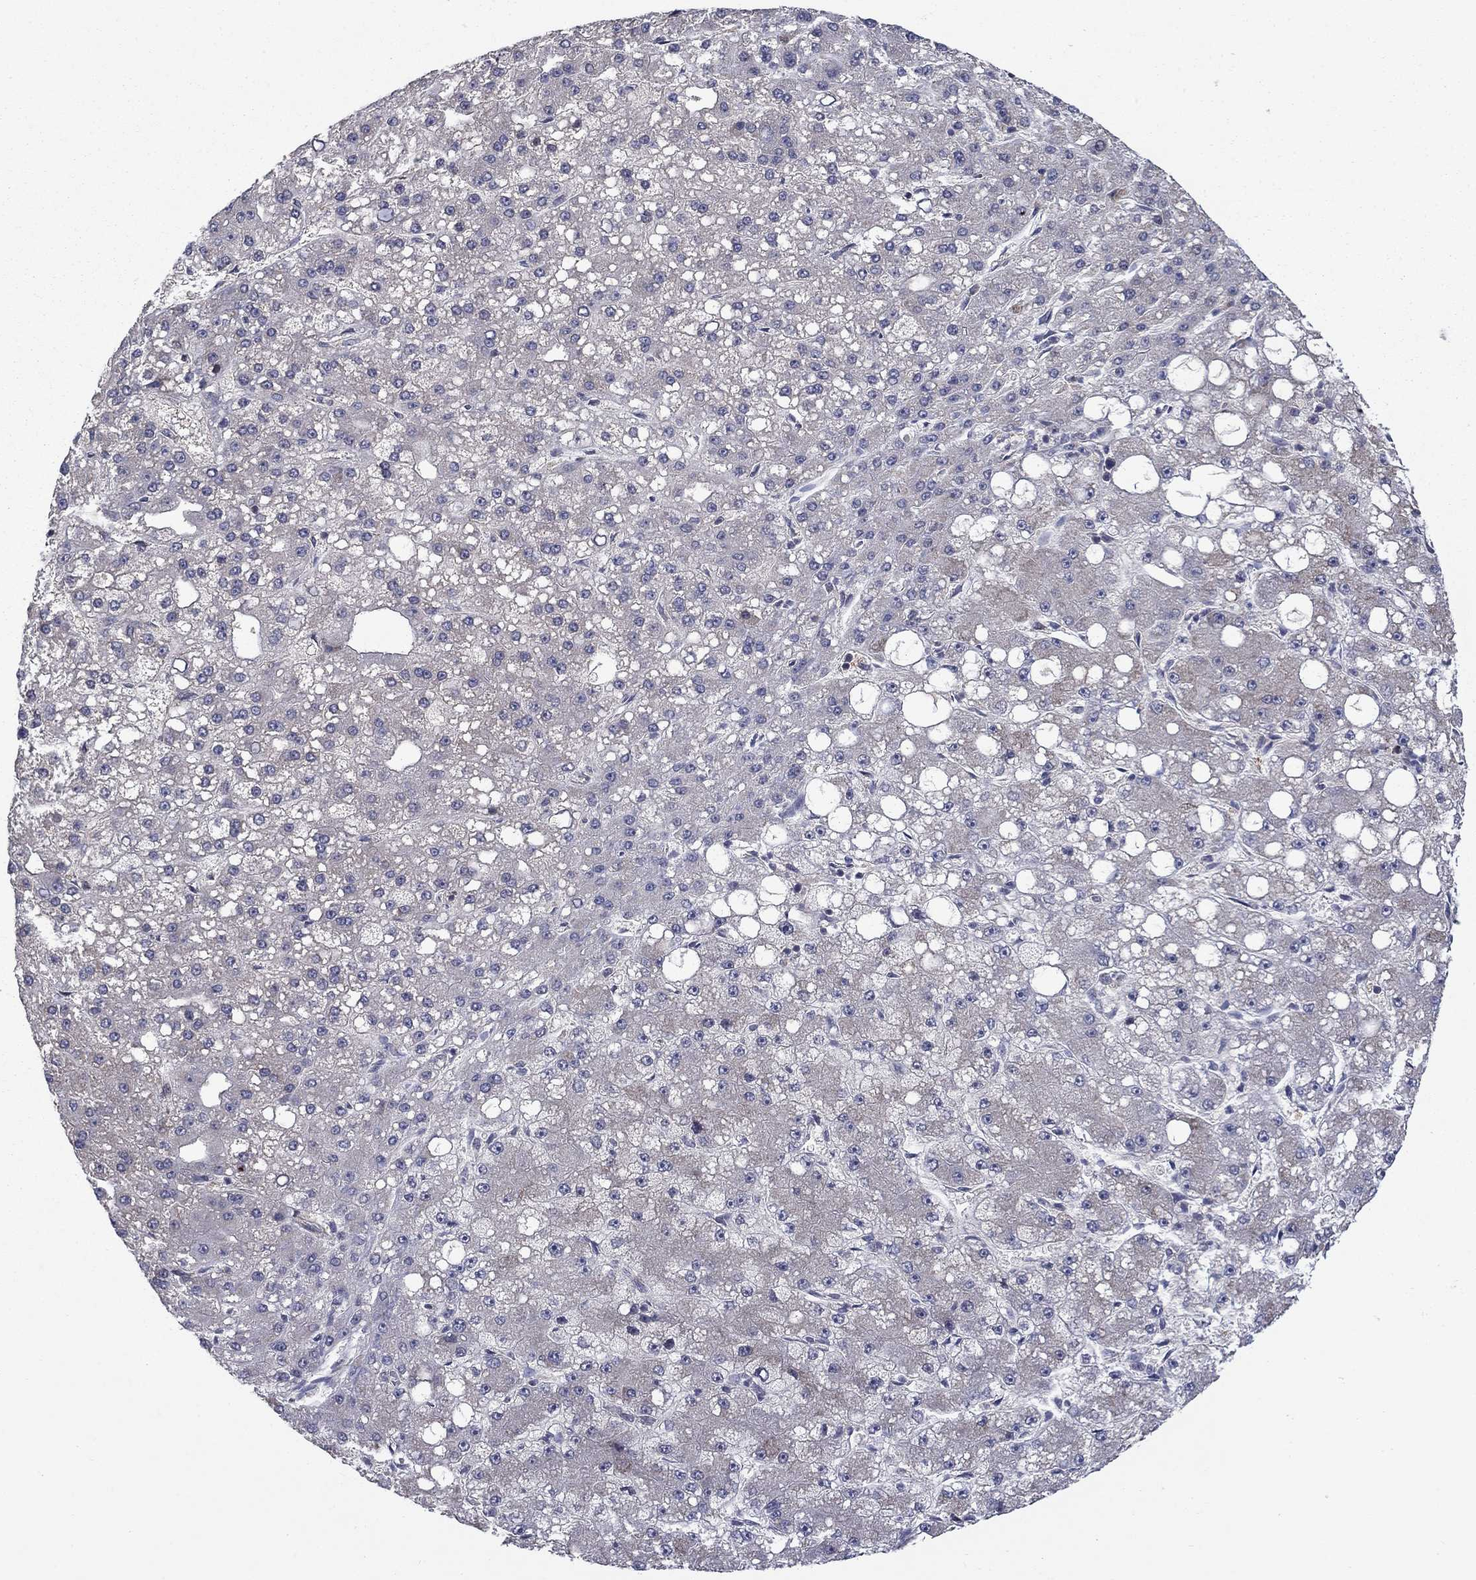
{"staining": {"intensity": "negative", "quantity": "none", "location": "none"}, "tissue": "liver cancer", "cell_type": "Tumor cells", "image_type": "cancer", "snomed": [{"axis": "morphology", "description": "Carcinoma, Hepatocellular, NOS"}, {"axis": "topography", "description": "Liver"}], "caption": "Immunohistochemistry (IHC) of human liver hepatocellular carcinoma exhibits no staining in tumor cells.", "gene": "HDAC4", "patient": {"sex": "male", "age": 67}}